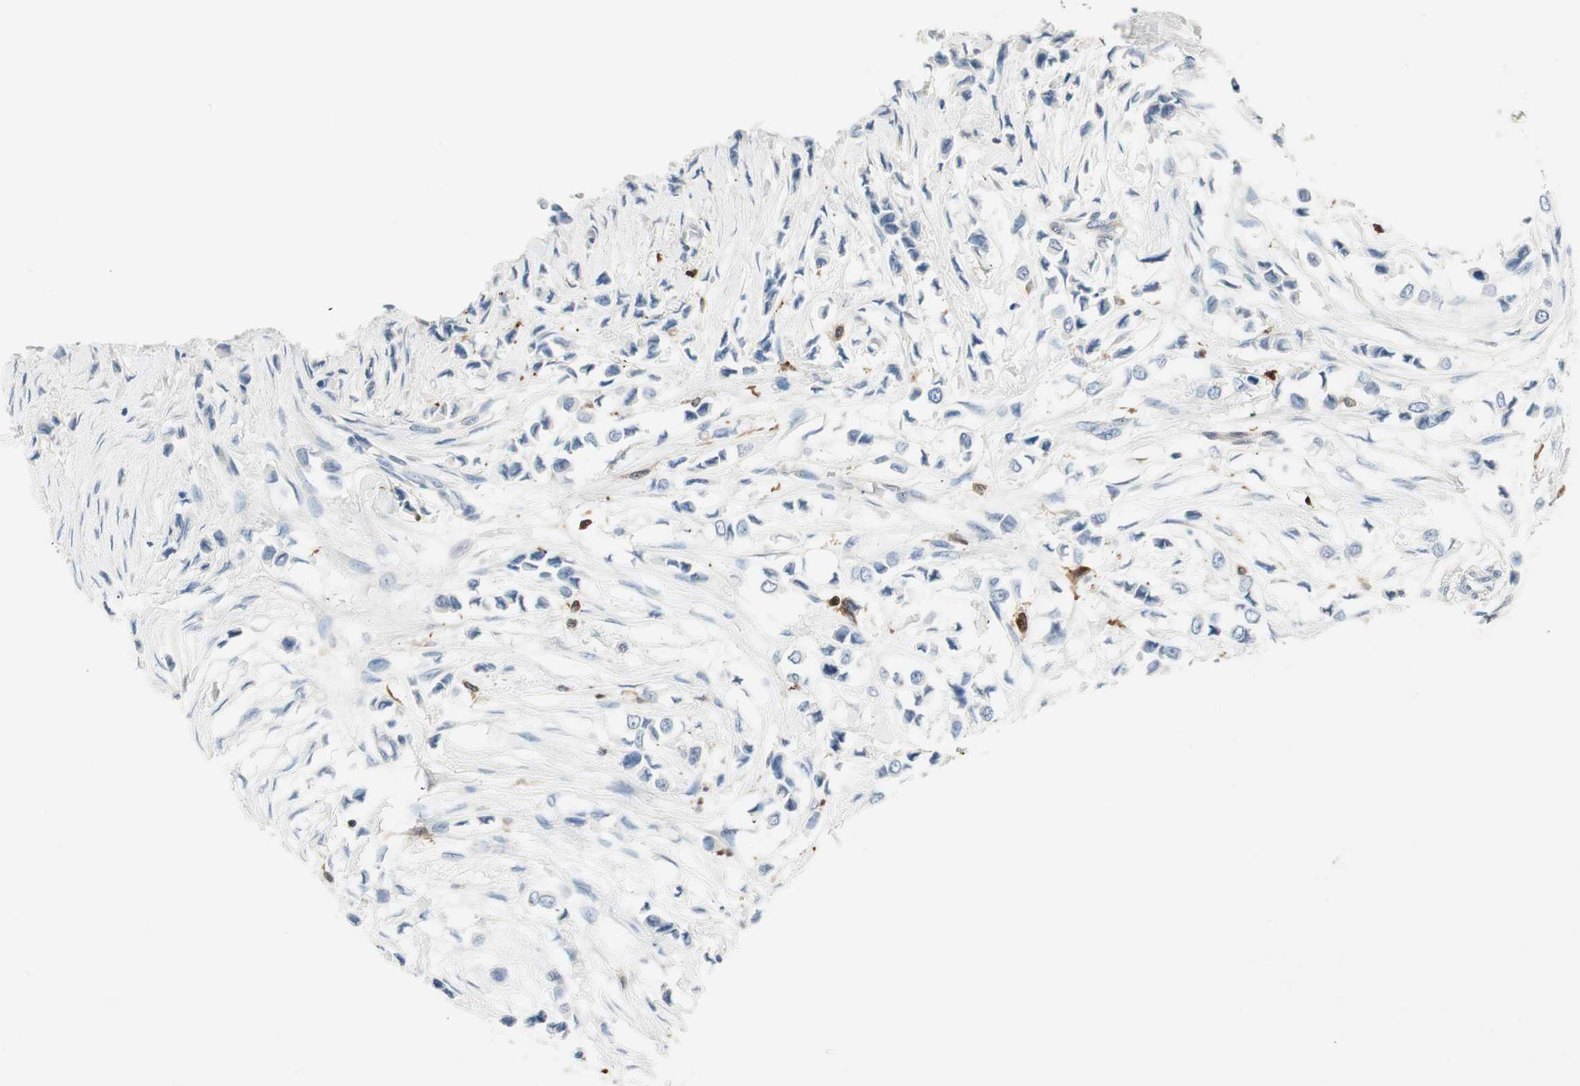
{"staining": {"intensity": "negative", "quantity": "none", "location": "none"}, "tissue": "breast cancer", "cell_type": "Tumor cells", "image_type": "cancer", "snomed": [{"axis": "morphology", "description": "Lobular carcinoma"}, {"axis": "topography", "description": "Breast"}], "caption": "Tumor cells are negative for protein expression in human lobular carcinoma (breast).", "gene": "COTL1", "patient": {"sex": "female", "age": 51}}